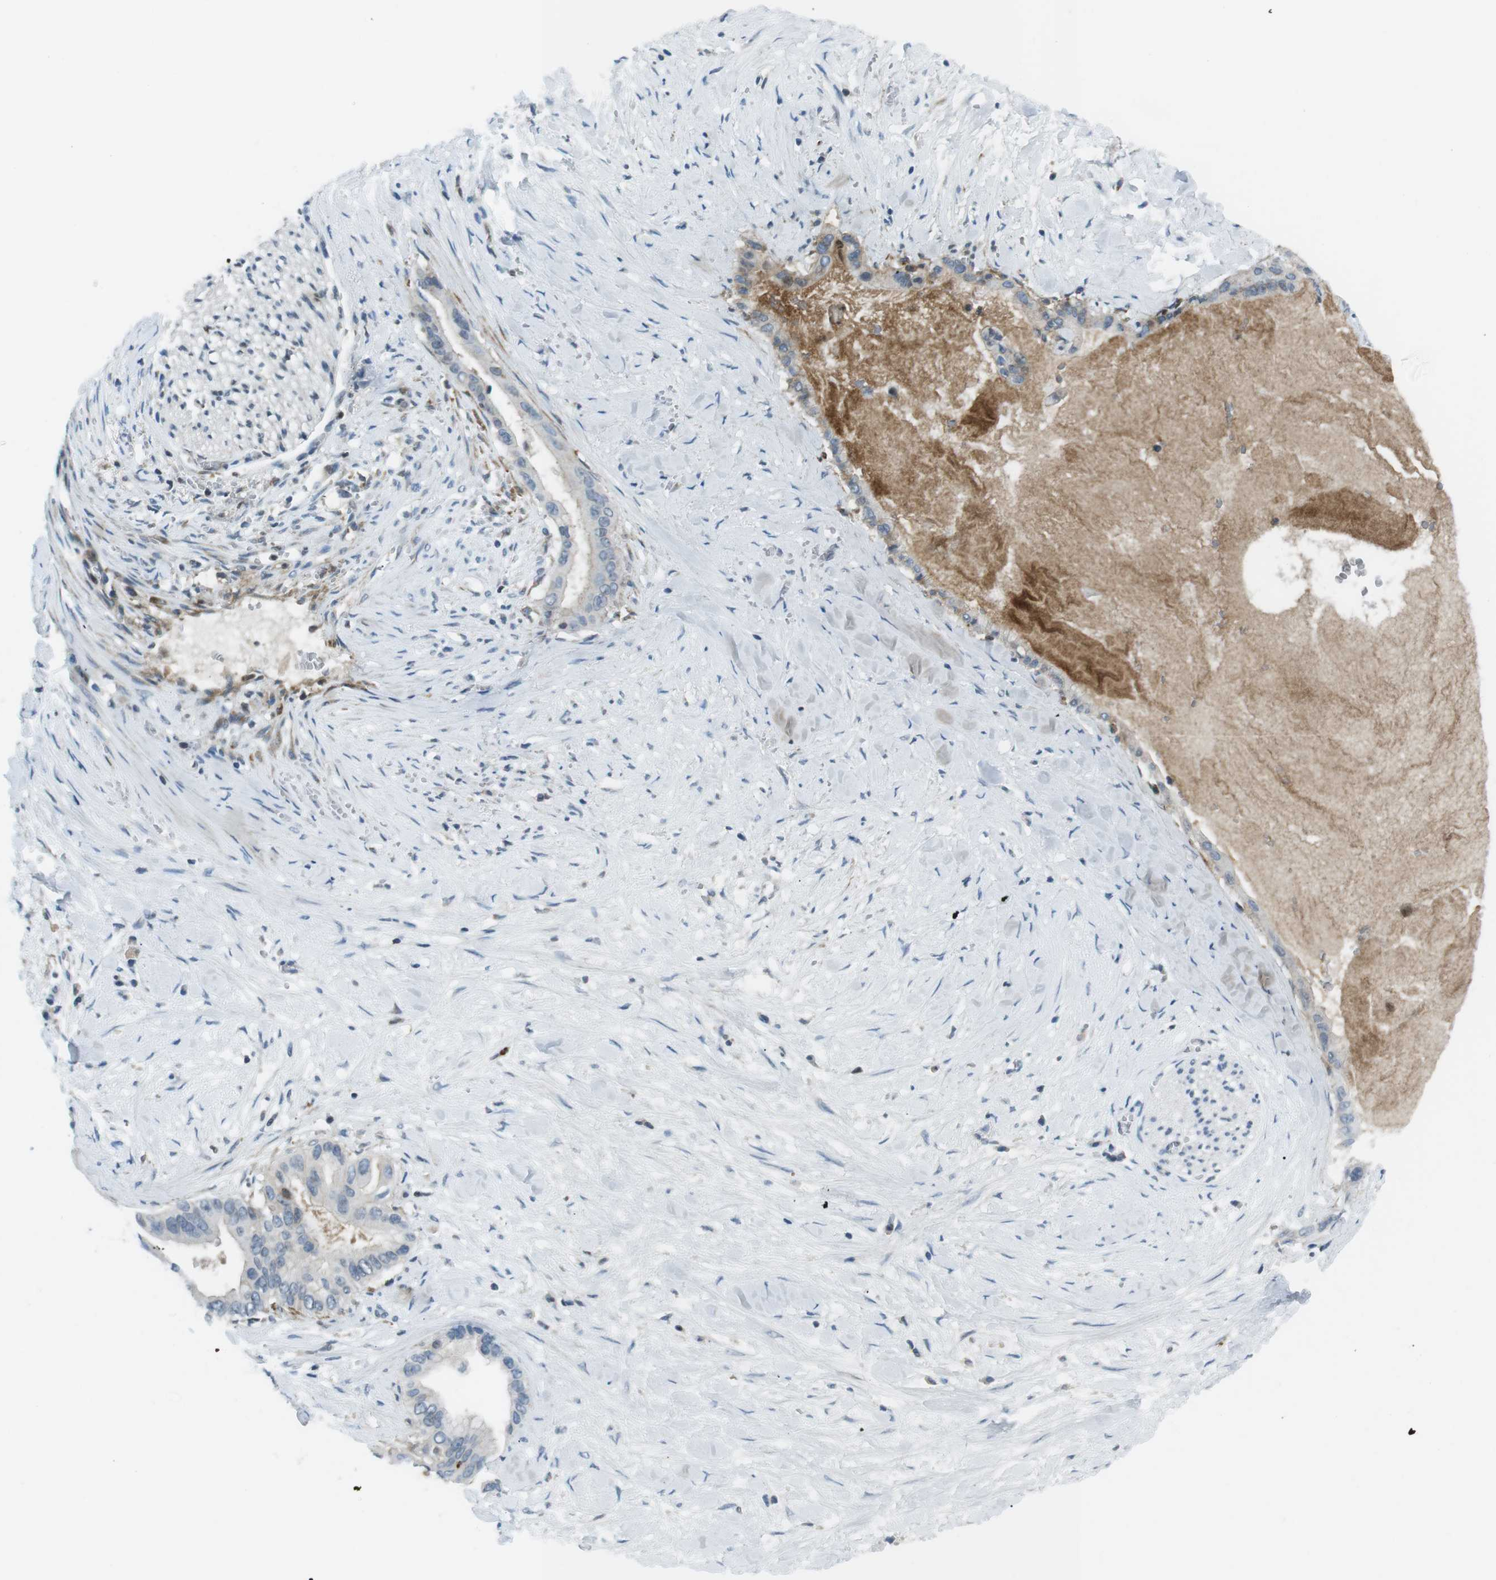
{"staining": {"intensity": "negative", "quantity": "none", "location": "none"}, "tissue": "pancreatic cancer", "cell_type": "Tumor cells", "image_type": "cancer", "snomed": [{"axis": "morphology", "description": "Adenocarcinoma, NOS"}, {"axis": "topography", "description": "Pancreas"}], "caption": "The immunohistochemistry image has no significant positivity in tumor cells of adenocarcinoma (pancreatic) tissue.", "gene": "ARVCF", "patient": {"sex": "male", "age": 55}}